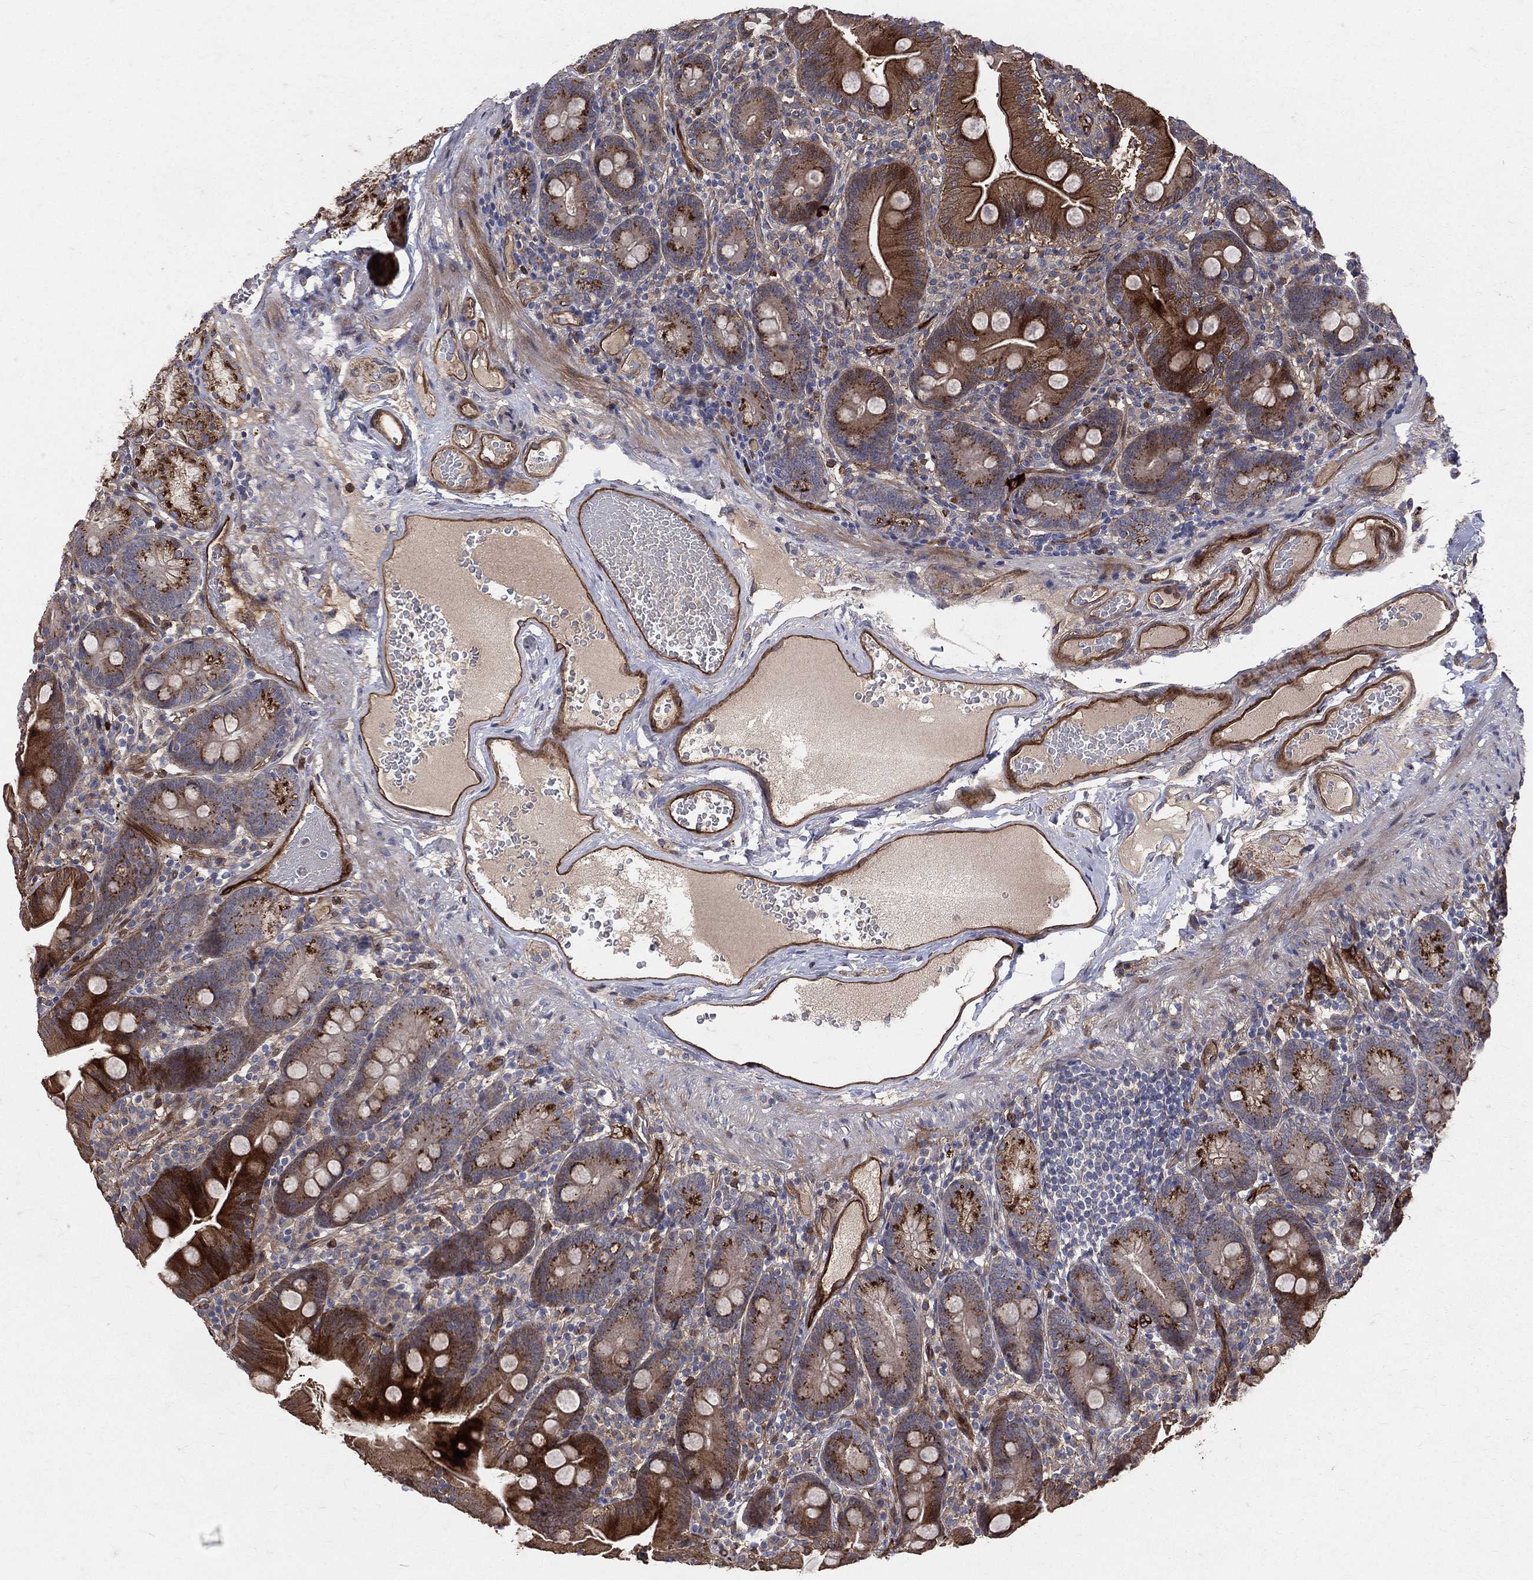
{"staining": {"intensity": "strong", "quantity": ">75%", "location": "cytoplasmic/membranous"}, "tissue": "duodenum", "cell_type": "Glandular cells", "image_type": "normal", "snomed": [{"axis": "morphology", "description": "Normal tissue, NOS"}, {"axis": "topography", "description": "Duodenum"}], "caption": "Immunohistochemistry (DAB) staining of unremarkable human duodenum demonstrates strong cytoplasmic/membranous protein positivity in about >75% of glandular cells.", "gene": "ENTPD1", "patient": {"sex": "female", "age": 67}}